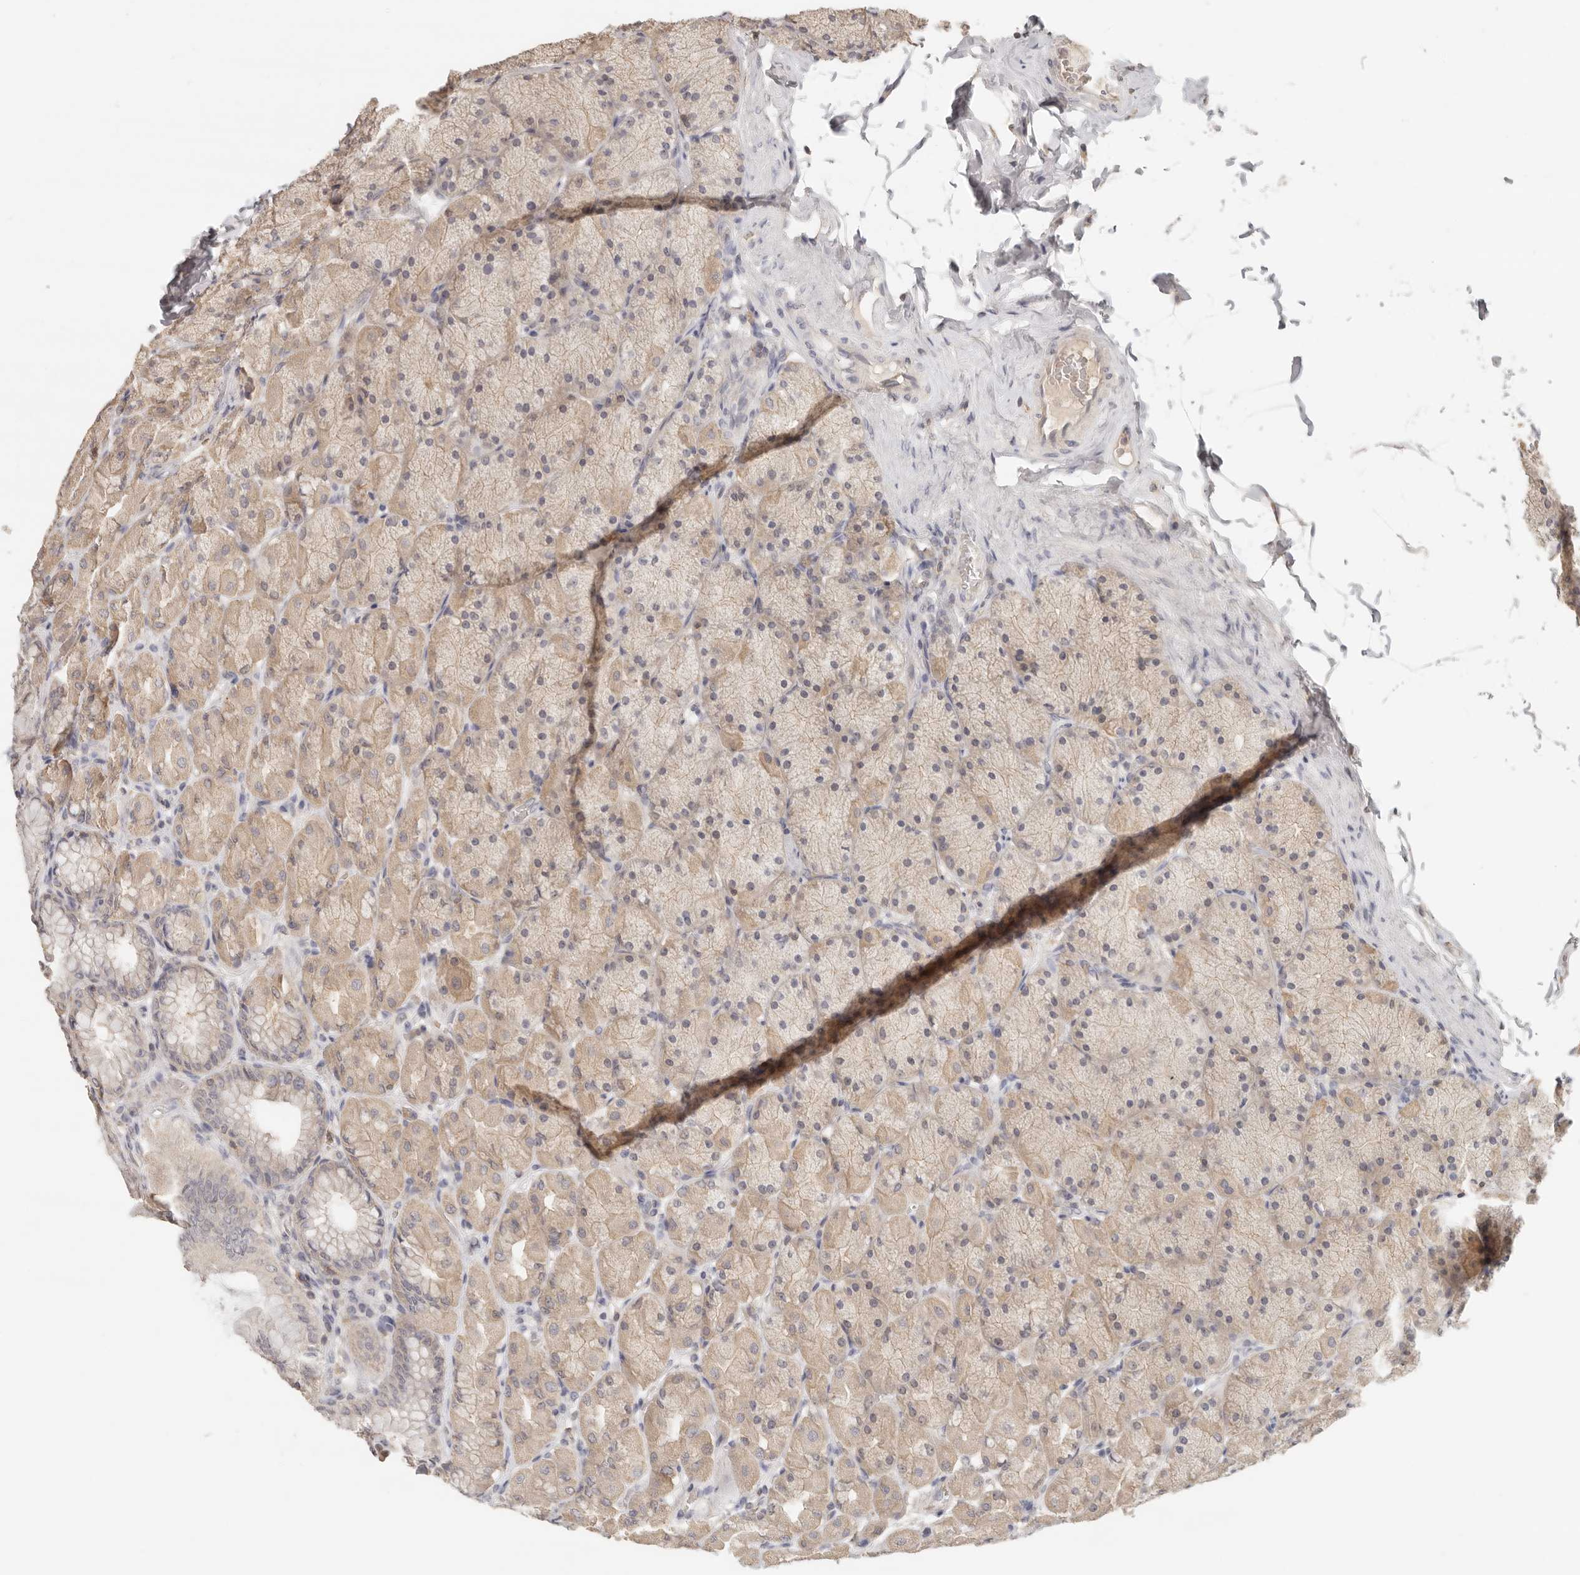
{"staining": {"intensity": "weak", "quantity": ">75%", "location": "cytoplasmic/membranous"}, "tissue": "stomach", "cell_type": "Glandular cells", "image_type": "normal", "snomed": [{"axis": "morphology", "description": "Normal tissue, NOS"}, {"axis": "topography", "description": "Stomach, upper"}], "caption": "Approximately >75% of glandular cells in benign human stomach display weak cytoplasmic/membranous protein expression as visualized by brown immunohistochemical staining.", "gene": "CSK", "patient": {"sex": "female", "age": 56}}